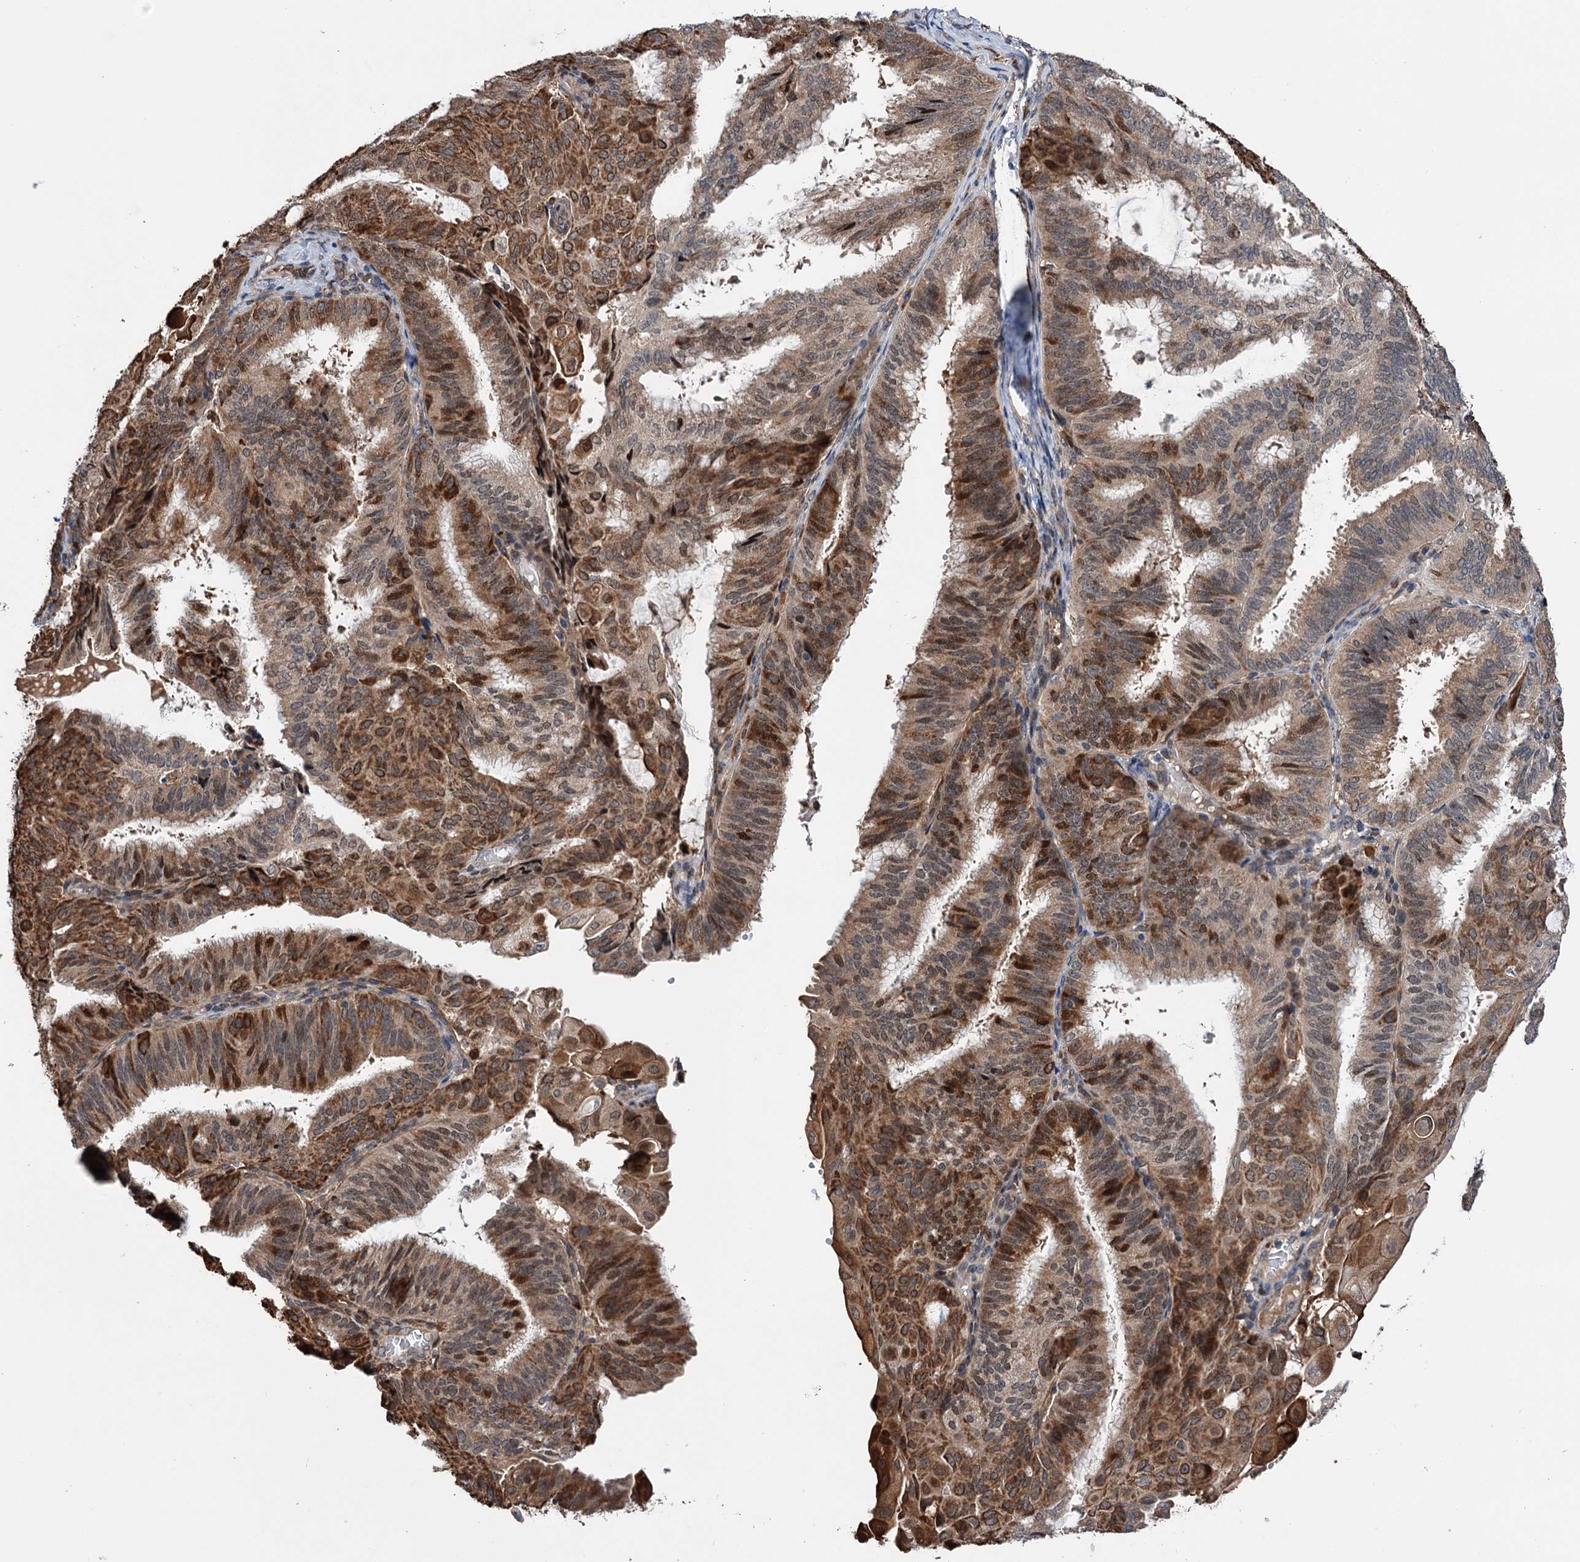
{"staining": {"intensity": "strong", "quantity": "25%-75%", "location": "cytoplasmic/membranous"}, "tissue": "endometrial cancer", "cell_type": "Tumor cells", "image_type": "cancer", "snomed": [{"axis": "morphology", "description": "Adenocarcinoma, NOS"}, {"axis": "topography", "description": "Endometrium"}], "caption": "Immunohistochemical staining of human endometrial cancer (adenocarcinoma) displays high levels of strong cytoplasmic/membranous expression in about 25%-75% of tumor cells. (Brightfield microscopy of DAB IHC at high magnification).", "gene": "NCAPD2", "patient": {"sex": "female", "age": 49}}